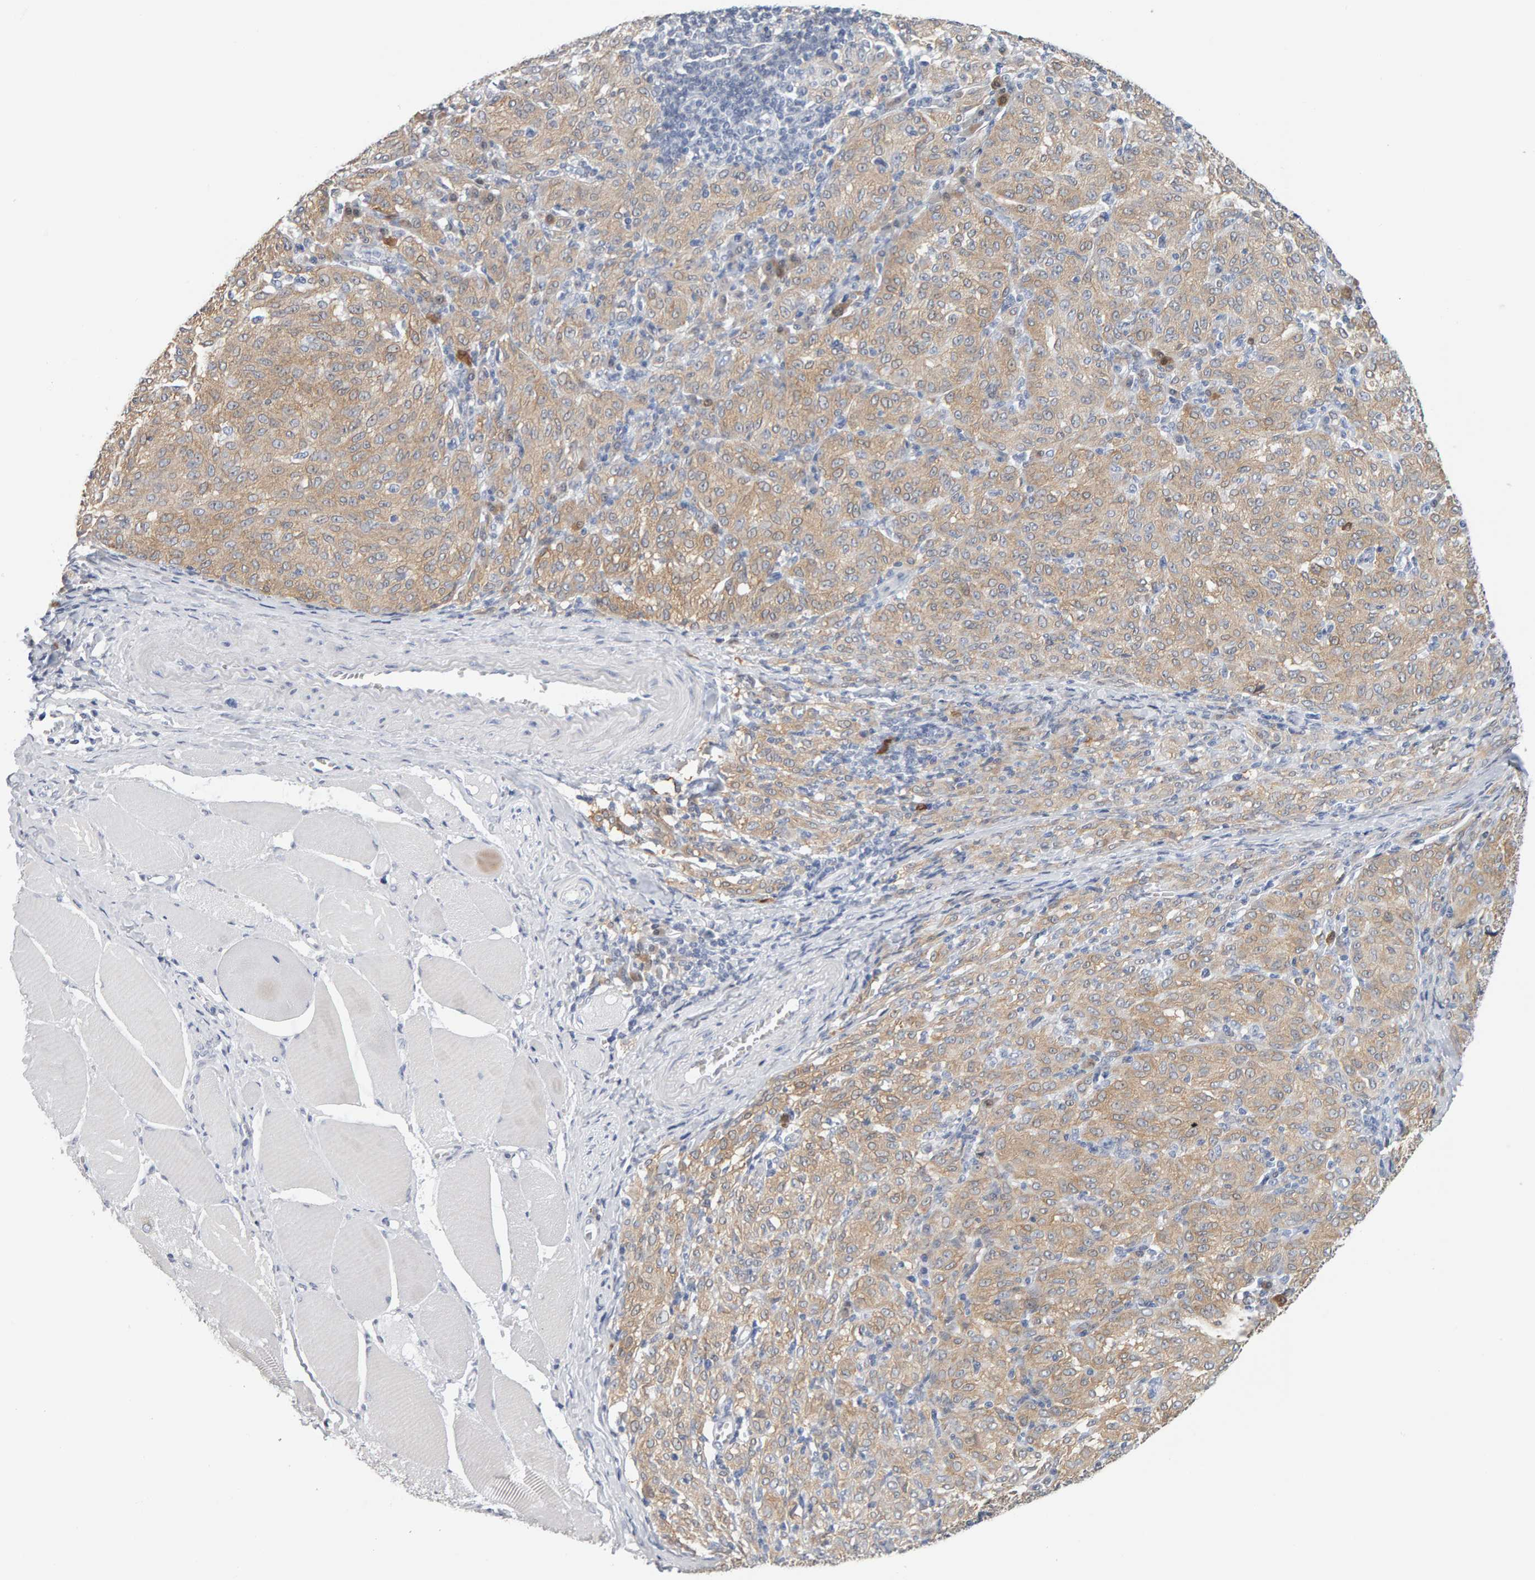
{"staining": {"intensity": "weak", "quantity": ">75%", "location": "cytoplasmic/membranous"}, "tissue": "melanoma", "cell_type": "Tumor cells", "image_type": "cancer", "snomed": [{"axis": "morphology", "description": "Malignant melanoma, NOS"}, {"axis": "topography", "description": "Skin"}], "caption": "Immunohistochemistry (IHC) staining of melanoma, which shows low levels of weak cytoplasmic/membranous positivity in approximately >75% of tumor cells indicating weak cytoplasmic/membranous protein staining. The staining was performed using DAB (3,3'-diaminobenzidine) (brown) for protein detection and nuclei were counterstained in hematoxylin (blue).", "gene": "CTH", "patient": {"sex": "female", "age": 72}}